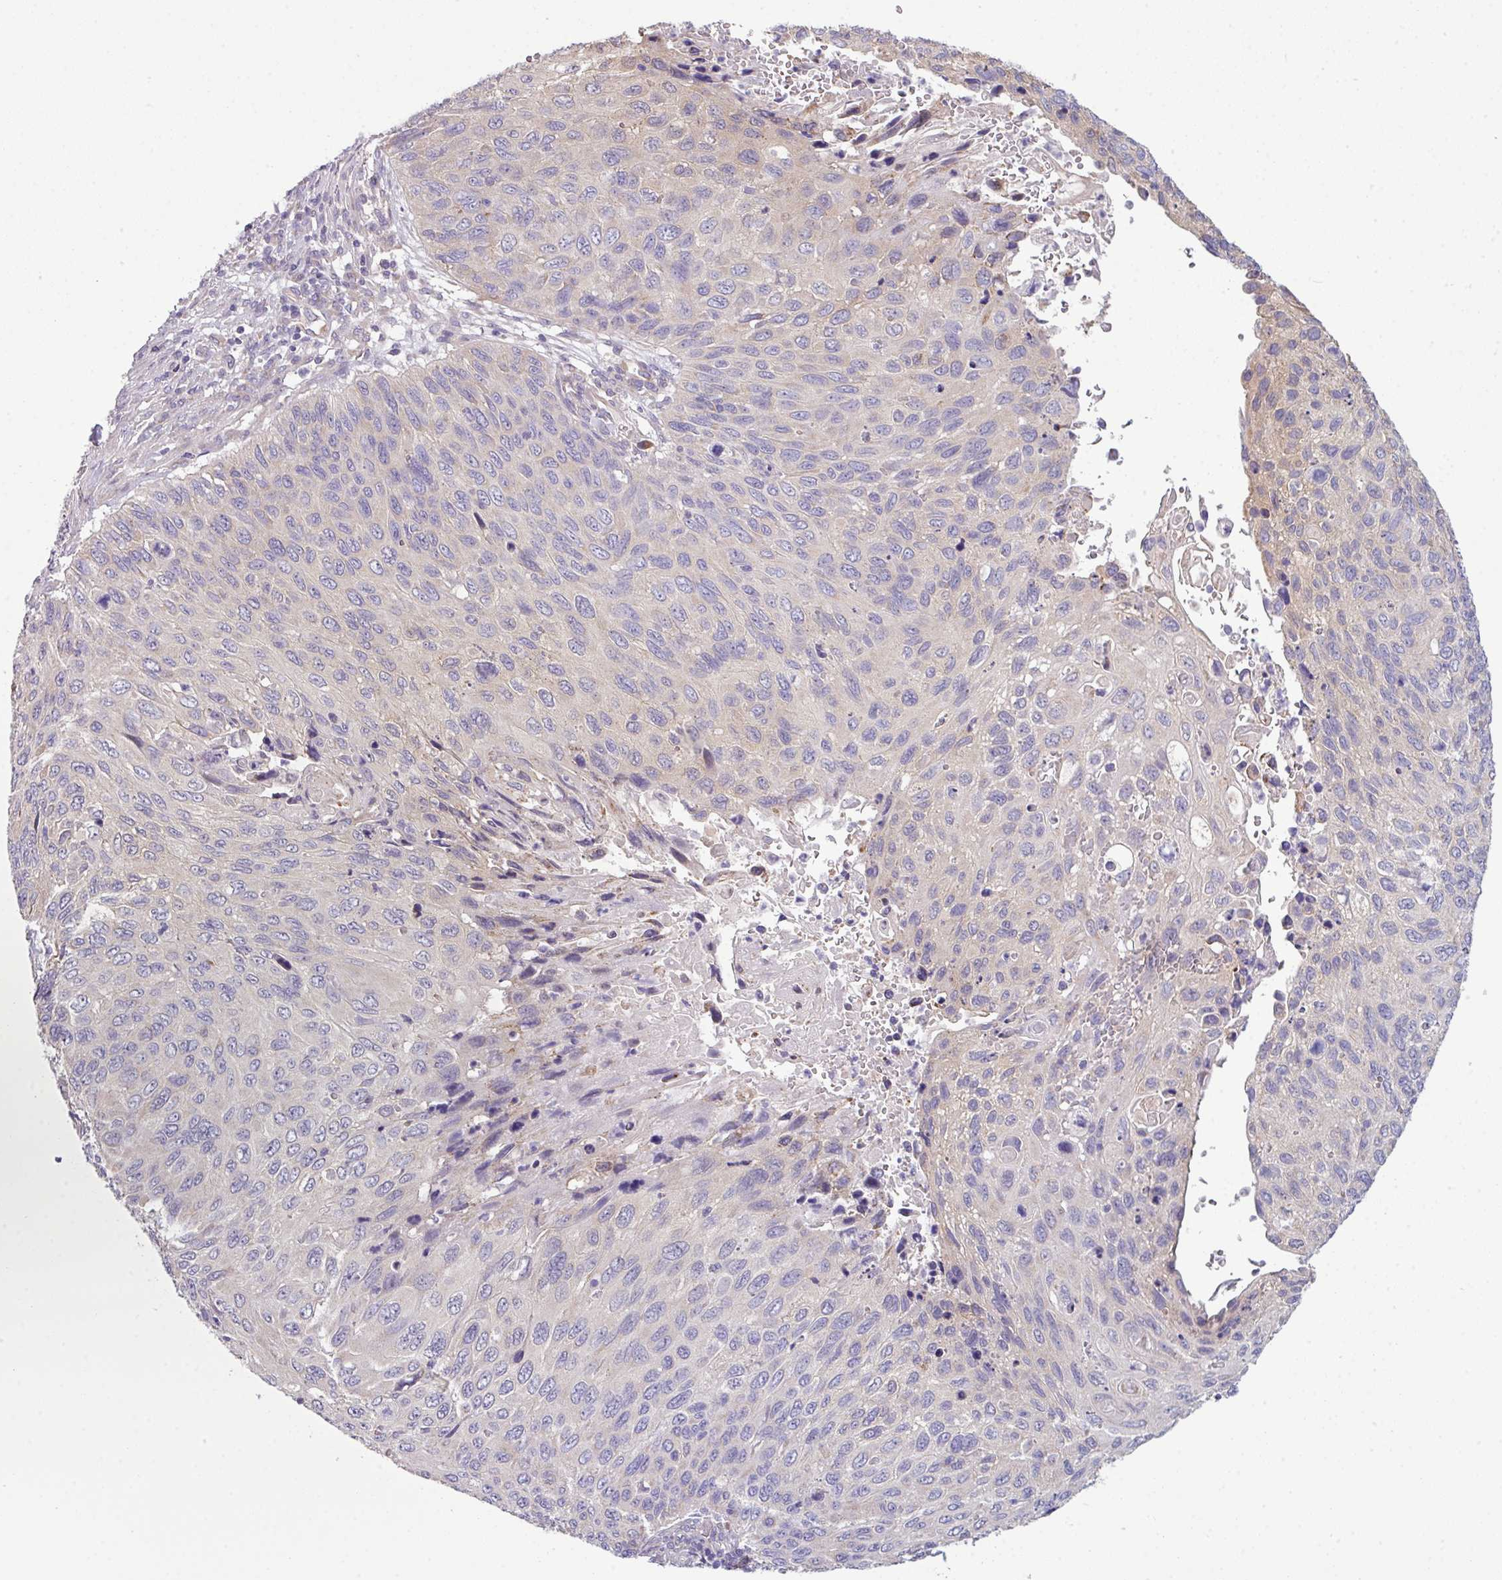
{"staining": {"intensity": "negative", "quantity": "none", "location": "none"}, "tissue": "cervical cancer", "cell_type": "Tumor cells", "image_type": "cancer", "snomed": [{"axis": "morphology", "description": "Squamous cell carcinoma, NOS"}, {"axis": "topography", "description": "Cervix"}], "caption": "Histopathology image shows no protein staining in tumor cells of squamous cell carcinoma (cervical) tissue.", "gene": "AGAP5", "patient": {"sex": "female", "age": 70}}